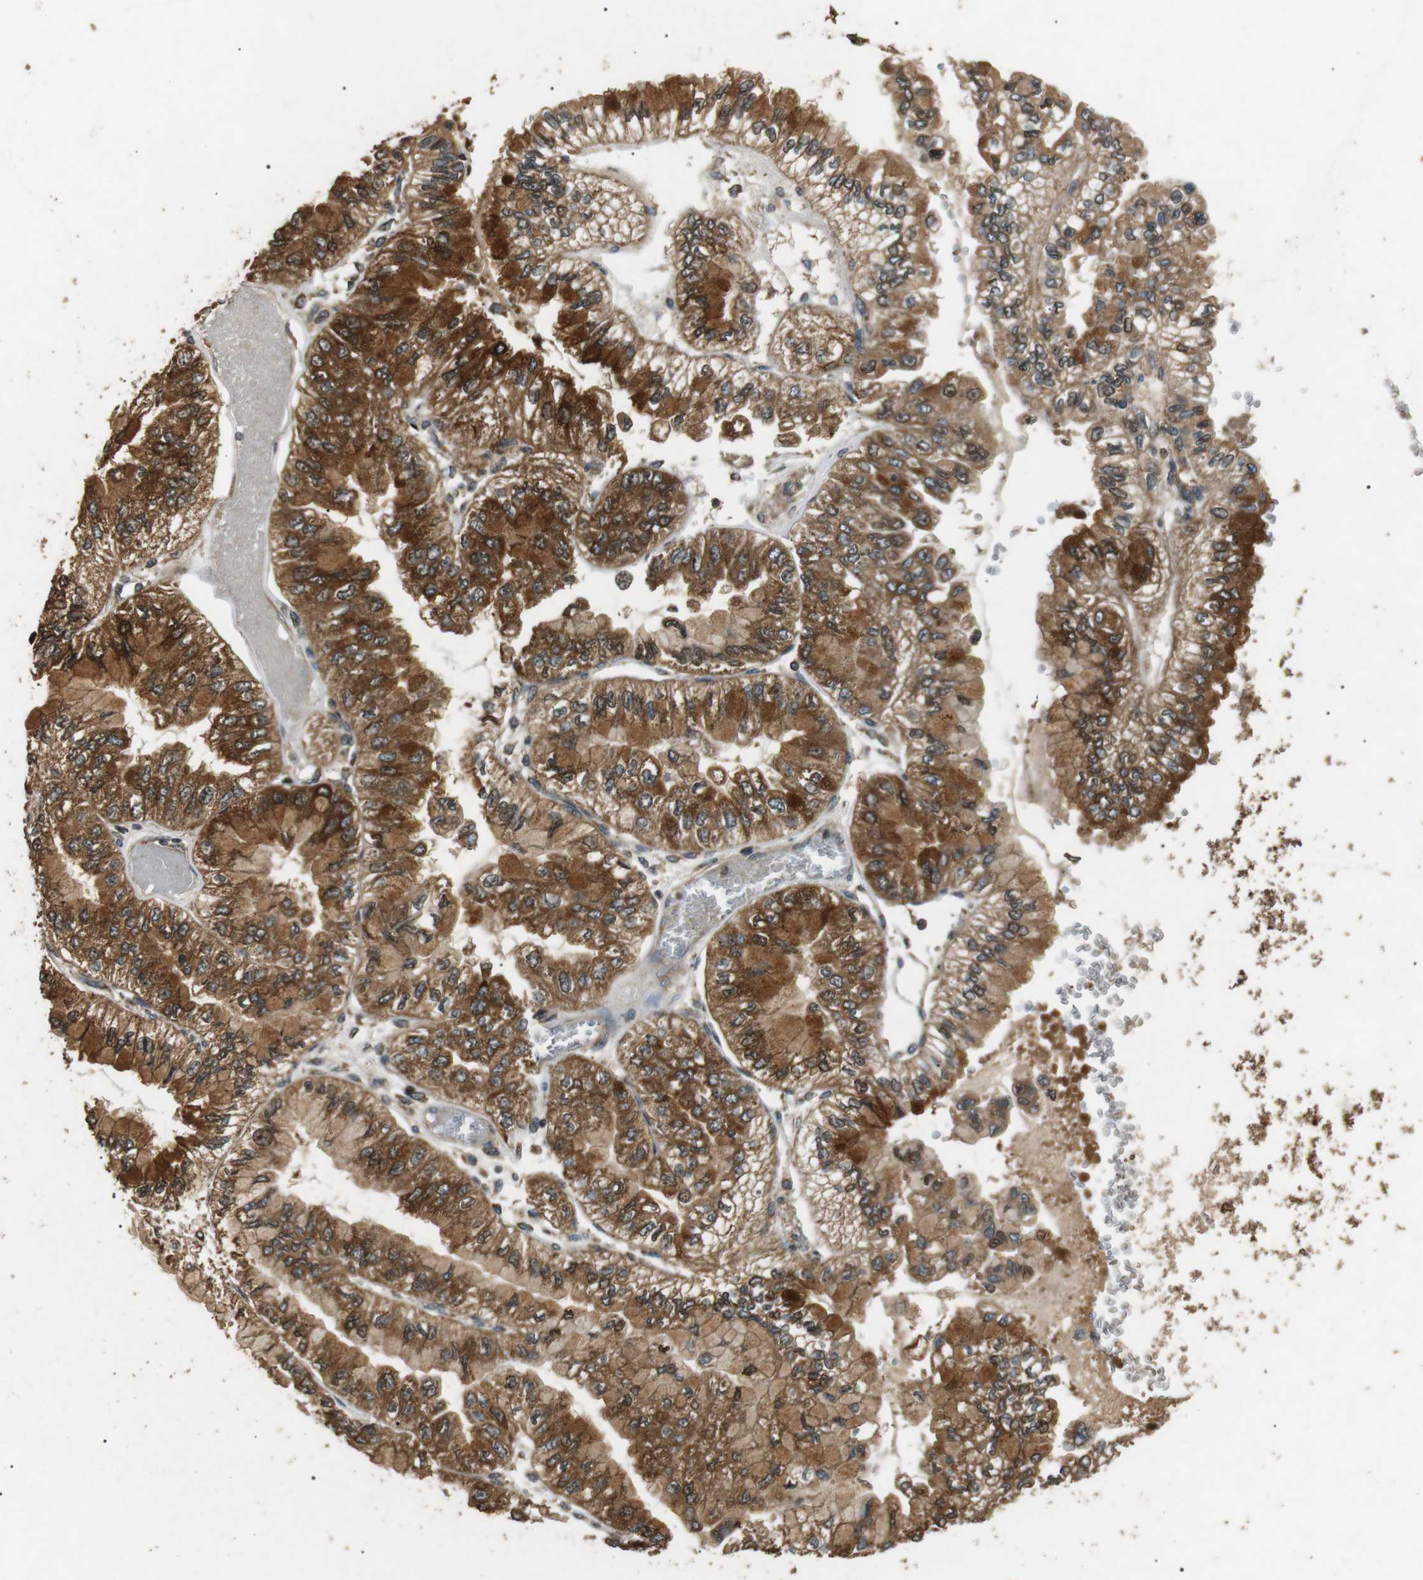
{"staining": {"intensity": "strong", "quantity": ">75%", "location": "cytoplasmic/membranous,nuclear"}, "tissue": "liver cancer", "cell_type": "Tumor cells", "image_type": "cancer", "snomed": [{"axis": "morphology", "description": "Cholangiocarcinoma"}, {"axis": "topography", "description": "Liver"}], "caption": "This image shows IHC staining of liver cholangiocarcinoma, with high strong cytoplasmic/membranous and nuclear staining in approximately >75% of tumor cells.", "gene": "TBC1D15", "patient": {"sex": "female", "age": 79}}